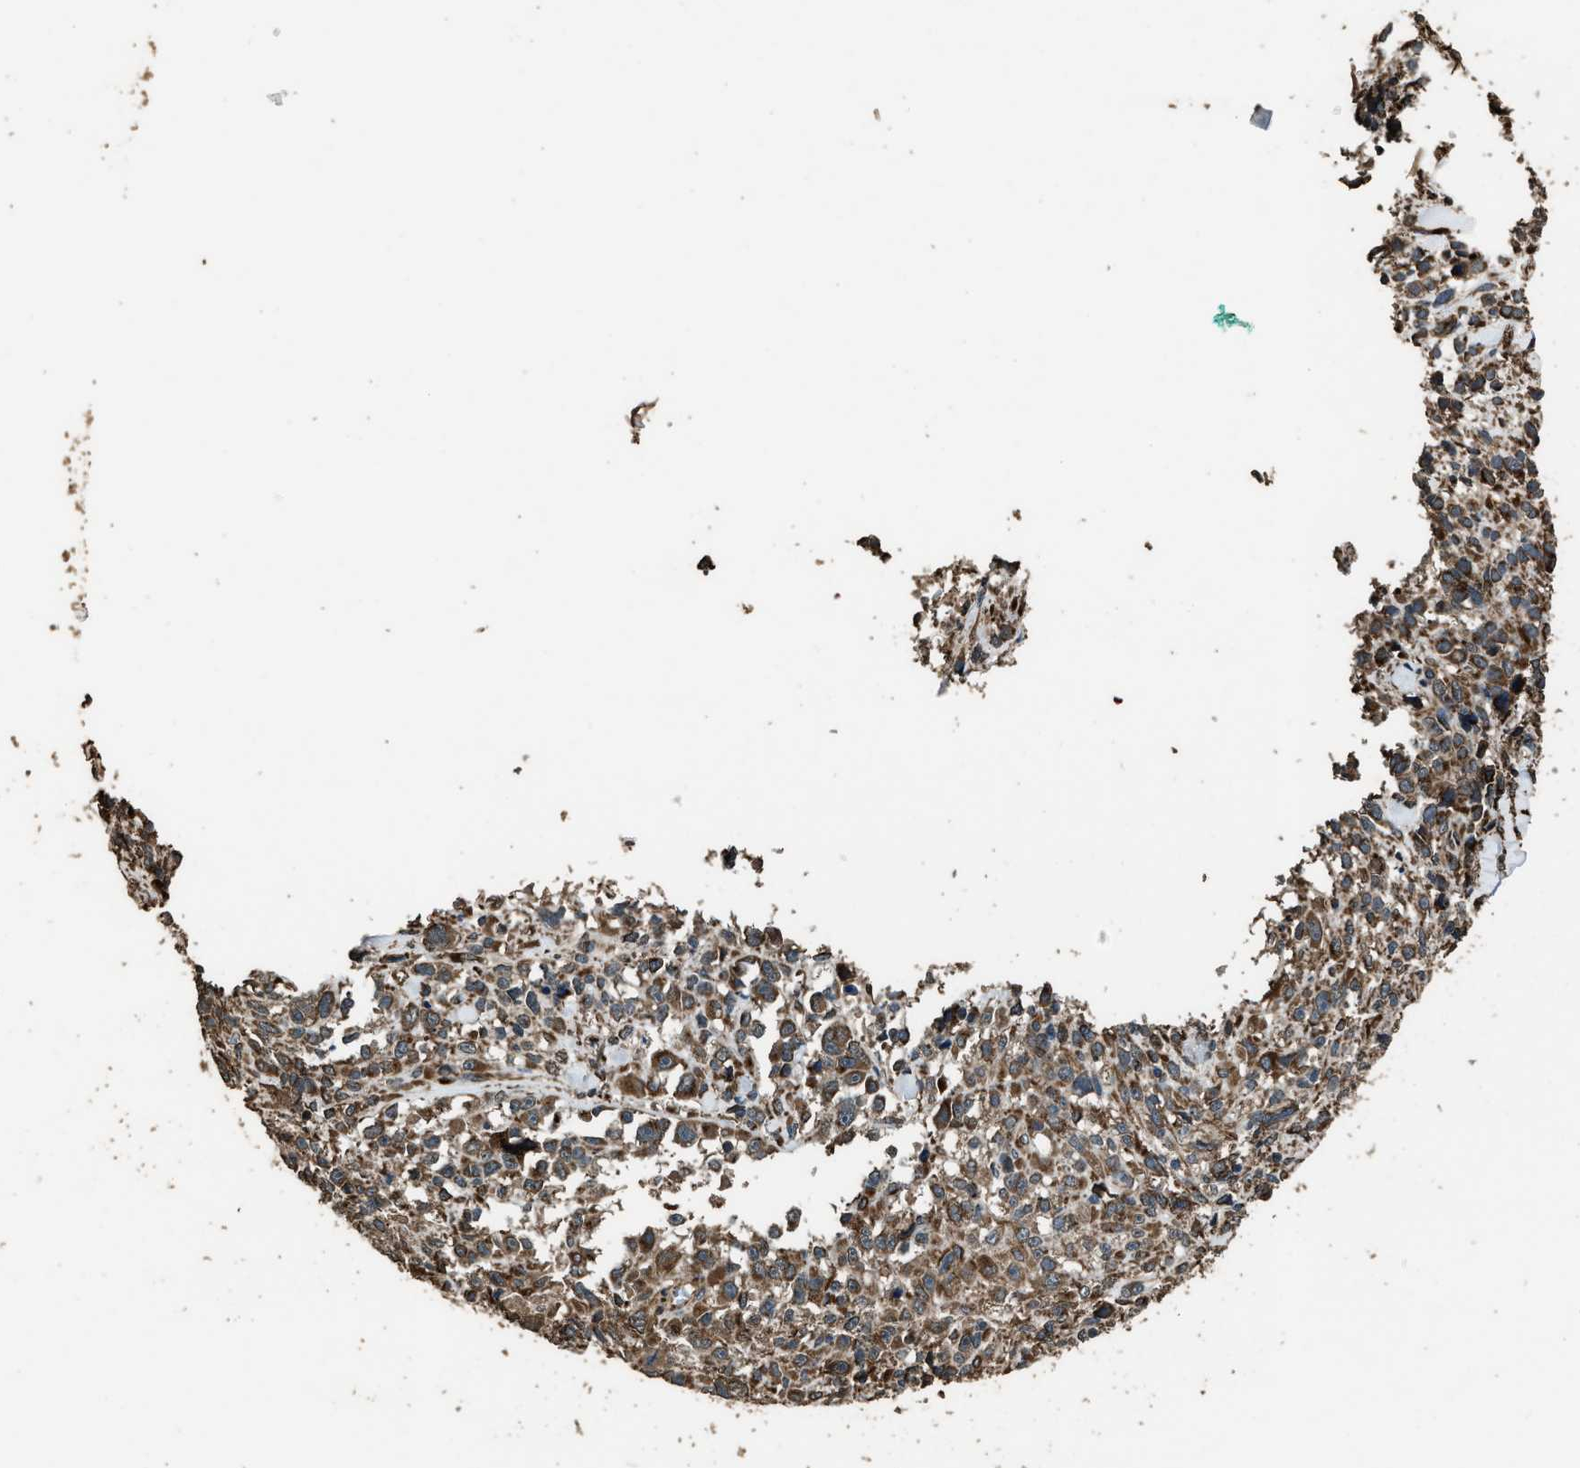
{"staining": {"intensity": "moderate", "quantity": ">75%", "location": "cytoplasmic/membranous"}, "tissue": "melanoma", "cell_type": "Tumor cells", "image_type": "cancer", "snomed": [{"axis": "morphology", "description": "Malignant melanoma, NOS"}, {"axis": "topography", "description": "Skin"}], "caption": "Melanoma stained for a protein shows moderate cytoplasmic/membranous positivity in tumor cells.", "gene": "SLC38A10", "patient": {"sex": "female", "age": 55}}